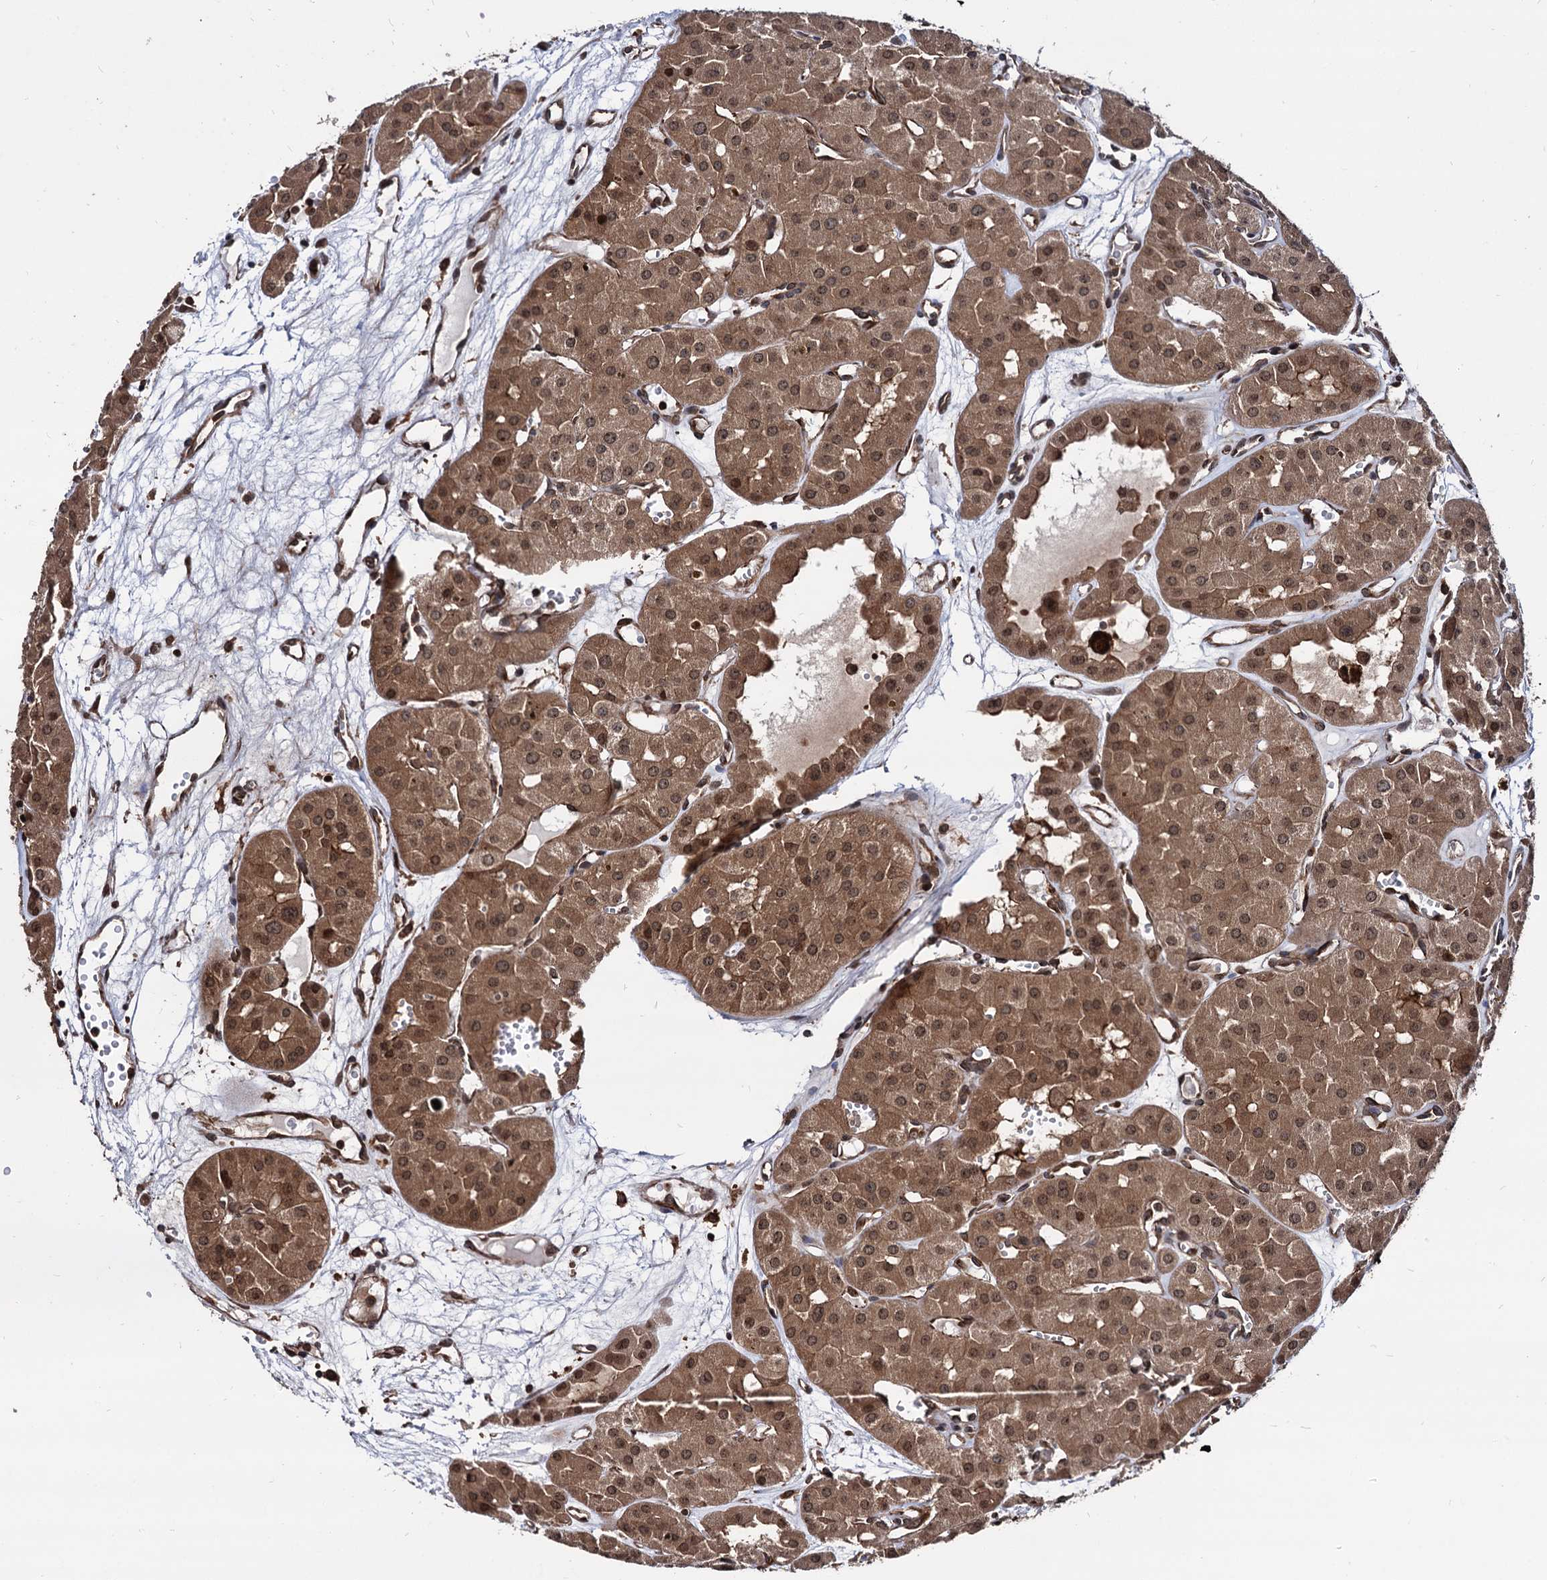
{"staining": {"intensity": "moderate", "quantity": ">75%", "location": "cytoplasmic/membranous,nuclear"}, "tissue": "renal cancer", "cell_type": "Tumor cells", "image_type": "cancer", "snomed": [{"axis": "morphology", "description": "Carcinoma, NOS"}, {"axis": "topography", "description": "Kidney"}], "caption": "Renal cancer (carcinoma) was stained to show a protein in brown. There is medium levels of moderate cytoplasmic/membranous and nuclear staining in approximately >75% of tumor cells. The staining was performed using DAB (3,3'-diaminobenzidine) to visualize the protein expression in brown, while the nuclei were stained in blue with hematoxylin (Magnification: 20x).", "gene": "ANKRD12", "patient": {"sex": "female", "age": 75}}